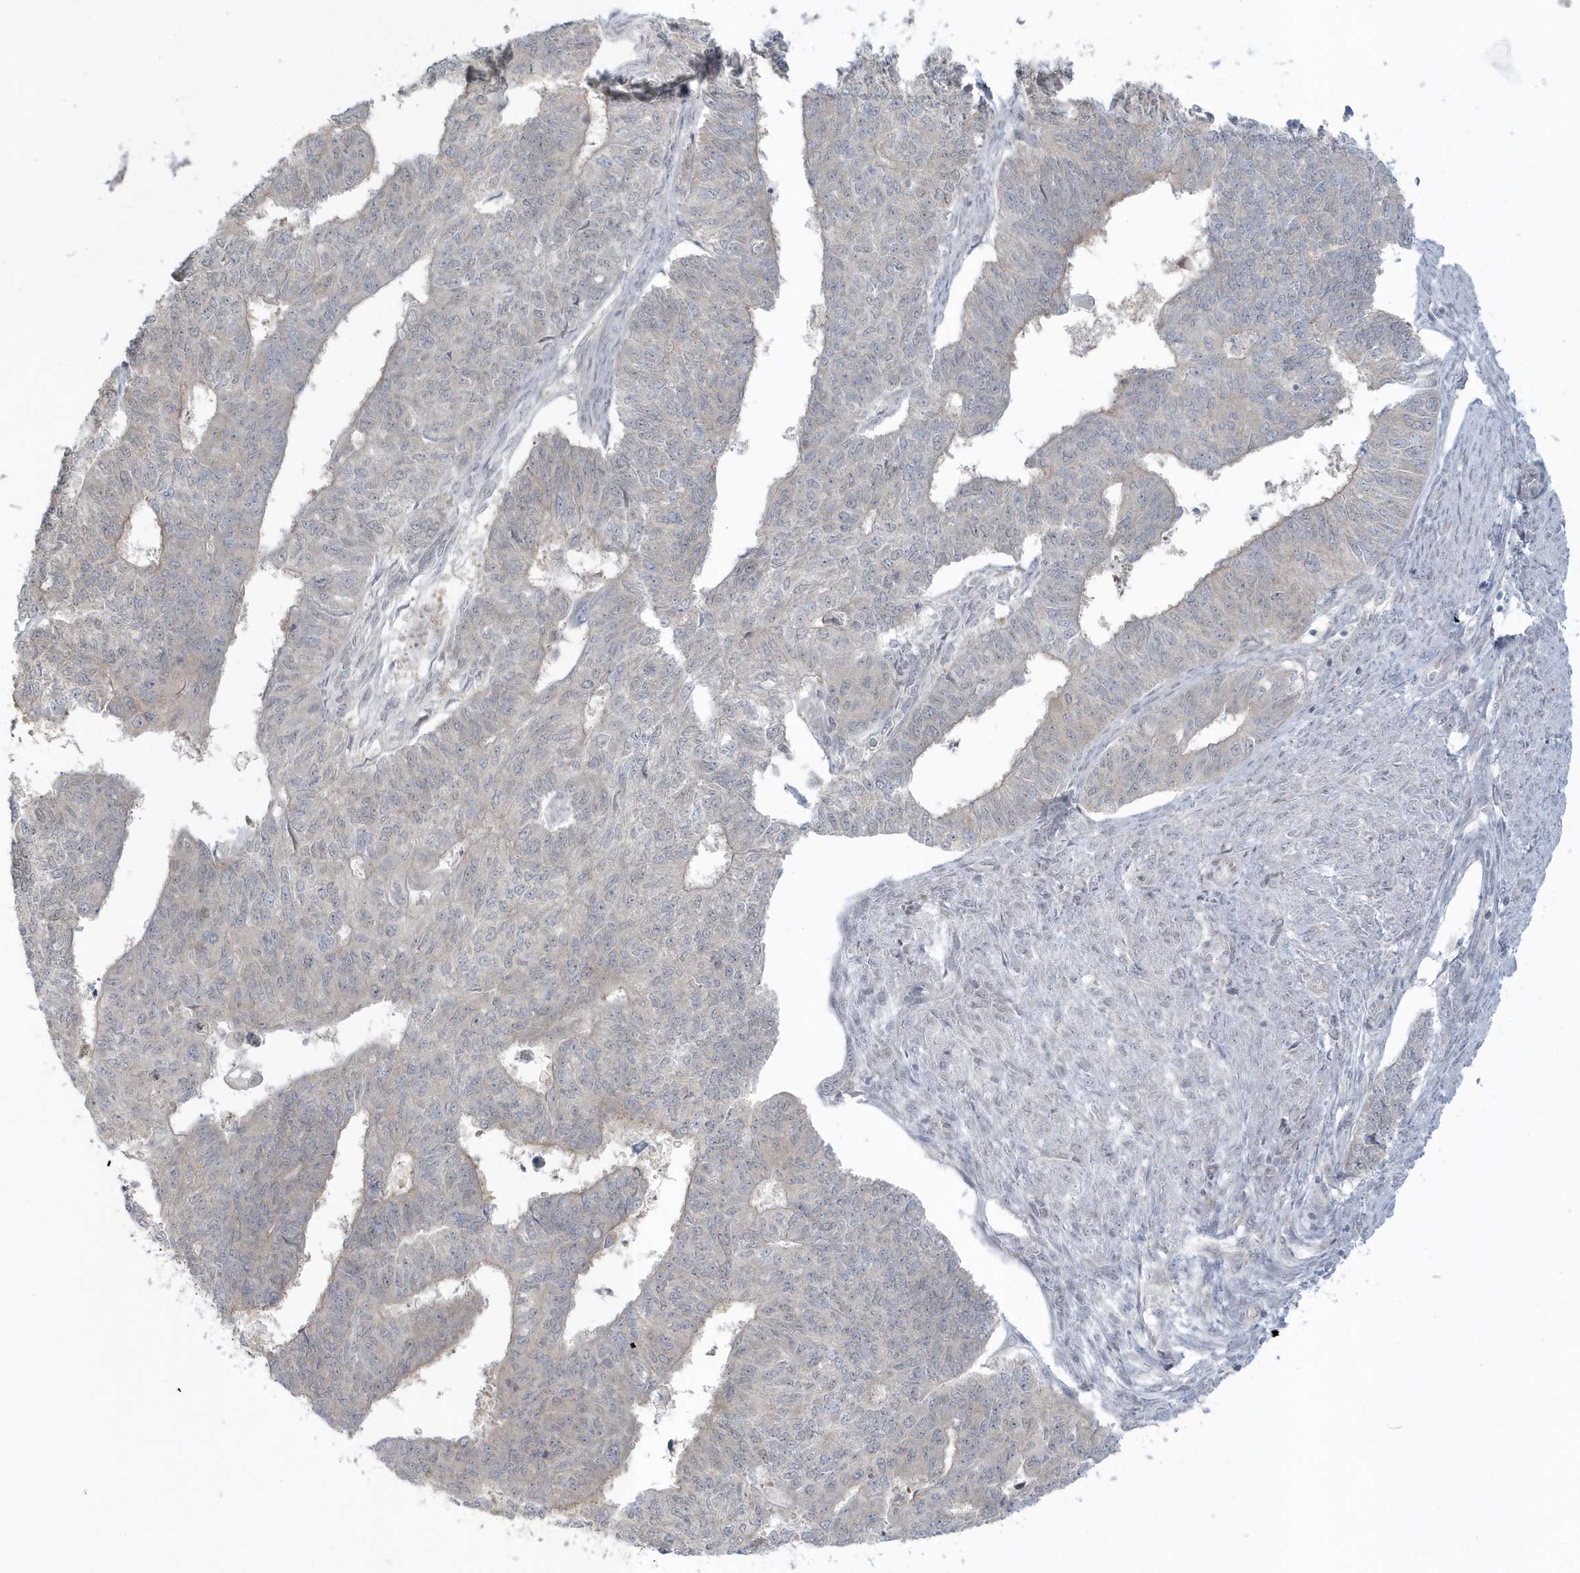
{"staining": {"intensity": "weak", "quantity": "<25%", "location": "cytoplasmic/membranous"}, "tissue": "endometrial cancer", "cell_type": "Tumor cells", "image_type": "cancer", "snomed": [{"axis": "morphology", "description": "Adenocarcinoma, NOS"}, {"axis": "topography", "description": "Endometrium"}], "caption": "Immunohistochemistry of endometrial adenocarcinoma demonstrates no expression in tumor cells.", "gene": "BLTP3A", "patient": {"sex": "female", "age": 32}}